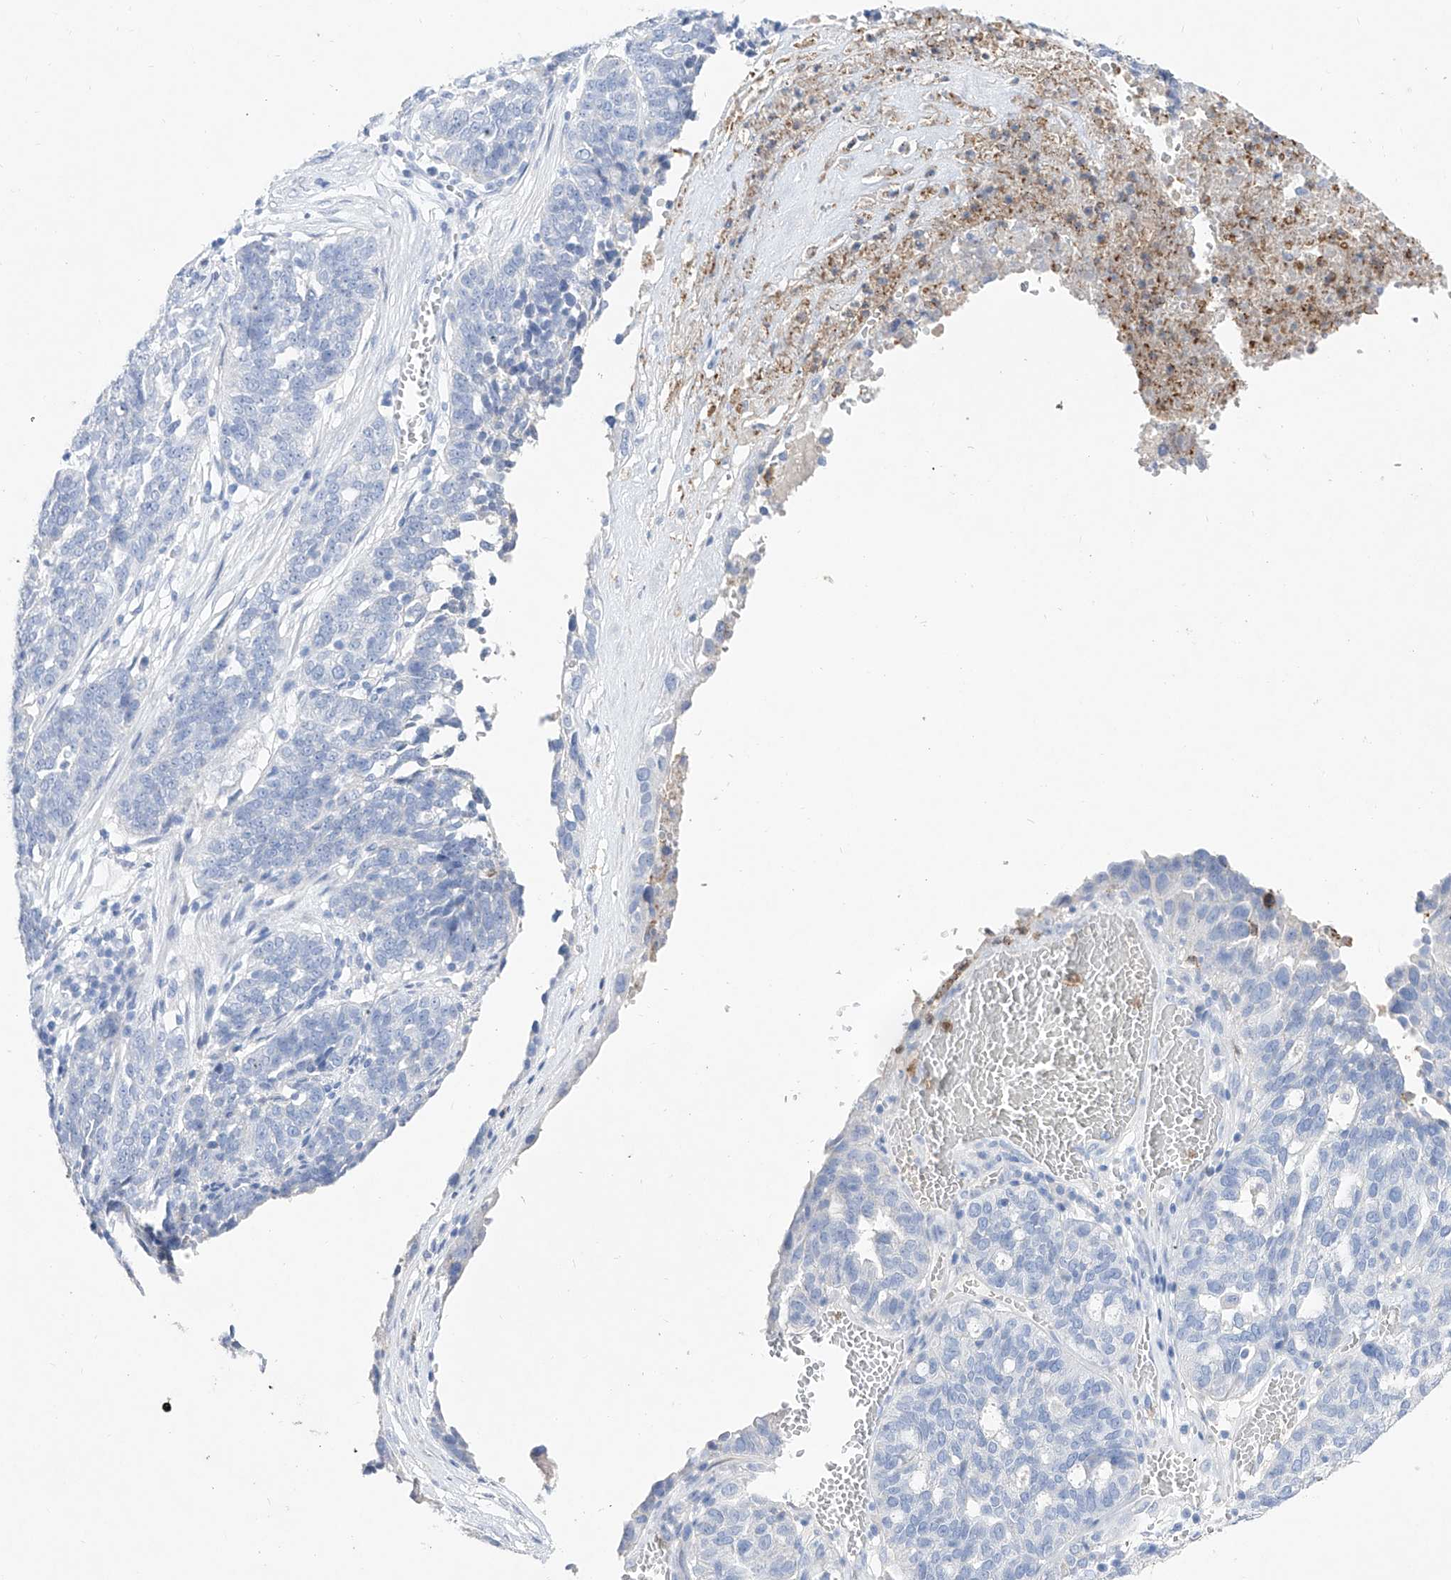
{"staining": {"intensity": "negative", "quantity": "none", "location": "none"}, "tissue": "ovarian cancer", "cell_type": "Tumor cells", "image_type": "cancer", "snomed": [{"axis": "morphology", "description": "Cystadenocarcinoma, serous, NOS"}, {"axis": "topography", "description": "Ovary"}], "caption": "IHC histopathology image of serous cystadenocarcinoma (ovarian) stained for a protein (brown), which shows no staining in tumor cells. Nuclei are stained in blue.", "gene": "TM7SF2", "patient": {"sex": "female", "age": 59}}